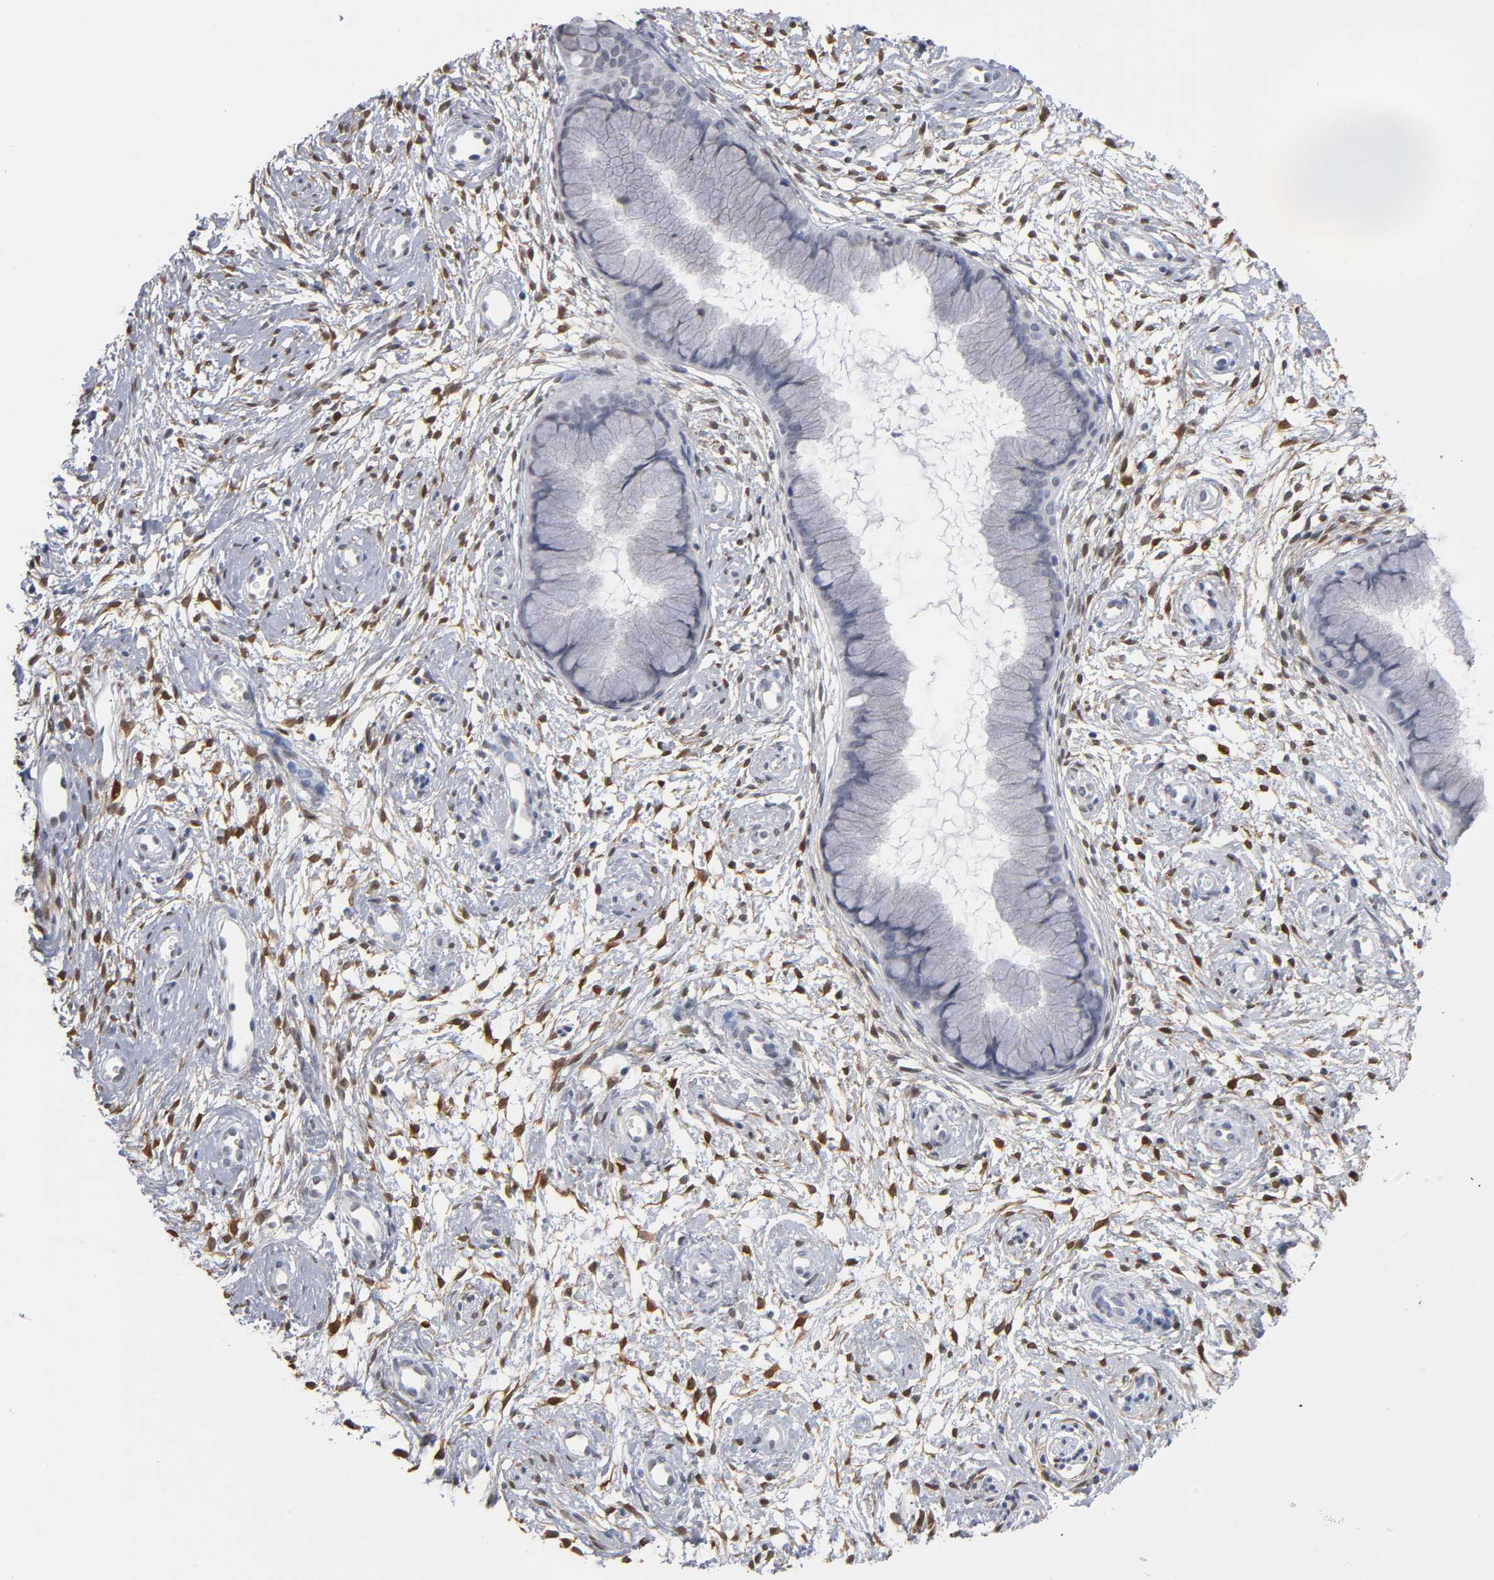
{"staining": {"intensity": "negative", "quantity": "none", "location": "none"}, "tissue": "cervix", "cell_type": "Glandular cells", "image_type": "normal", "snomed": [{"axis": "morphology", "description": "Normal tissue, NOS"}, {"axis": "topography", "description": "Cervix"}], "caption": "Immunohistochemistry (IHC) micrograph of unremarkable cervix: cervix stained with DAB reveals no significant protein staining in glandular cells. Nuclei are stained in blue.", "gene": "CRABP2", "patient": {"sex": "female", "age": 39}}